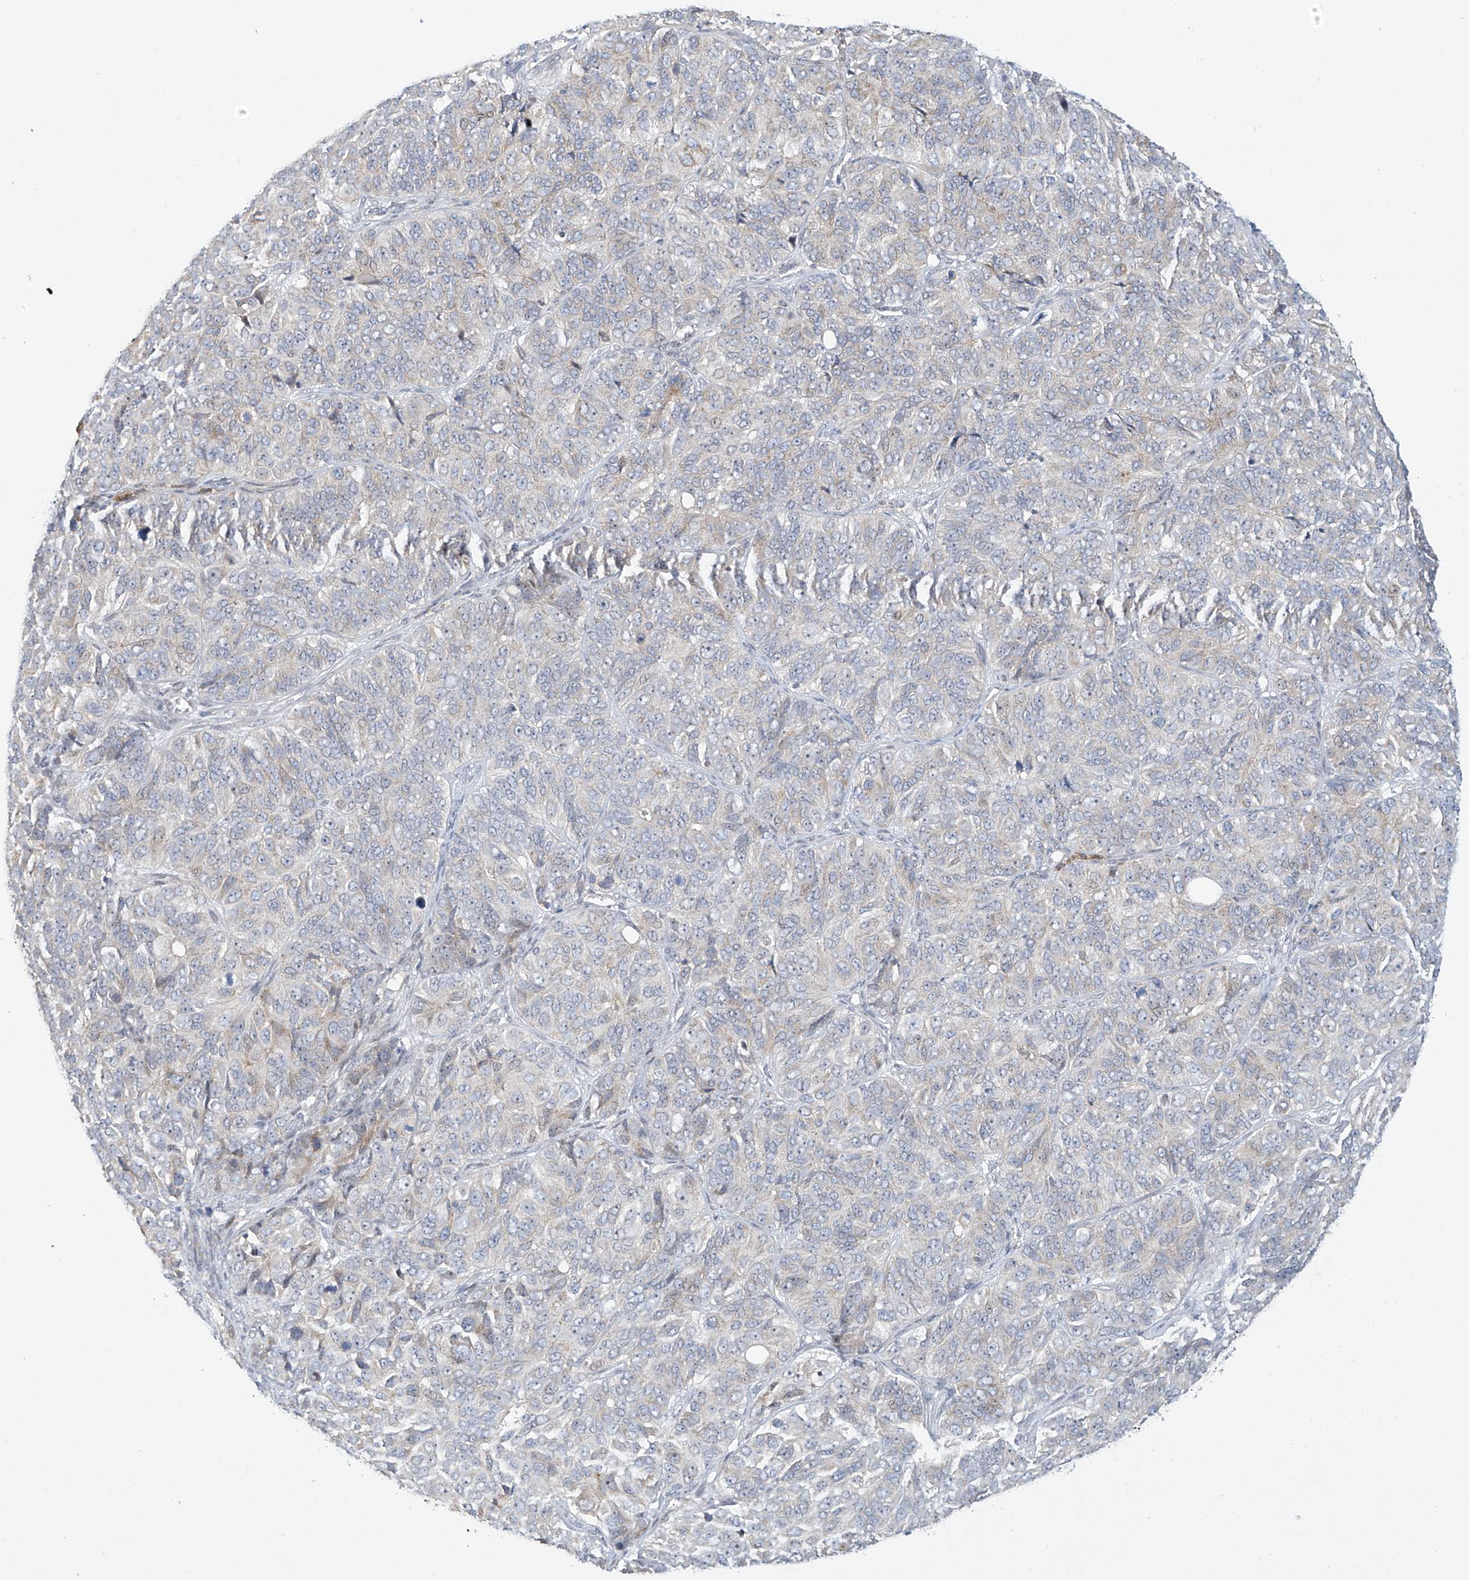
{"staining": {"intensity": "negative", "quantity": "none", "location": "none"}, "tissue": "ovarian cancer", "cell_type": "Tumor cells", "image_type": "cancer", "snomed": [{"axis": "morphology", "description": "Carcinoma, endometroid"}, {"axis": "topography", "description": "Ovary"}], "caption": "This is an immunohistochemistry (IHC) photomicrograph of ovarian cancer. There is no staining in tumor cells.", "gene": "ZNF641", "patient": {"sex": "female", "age": 51}}